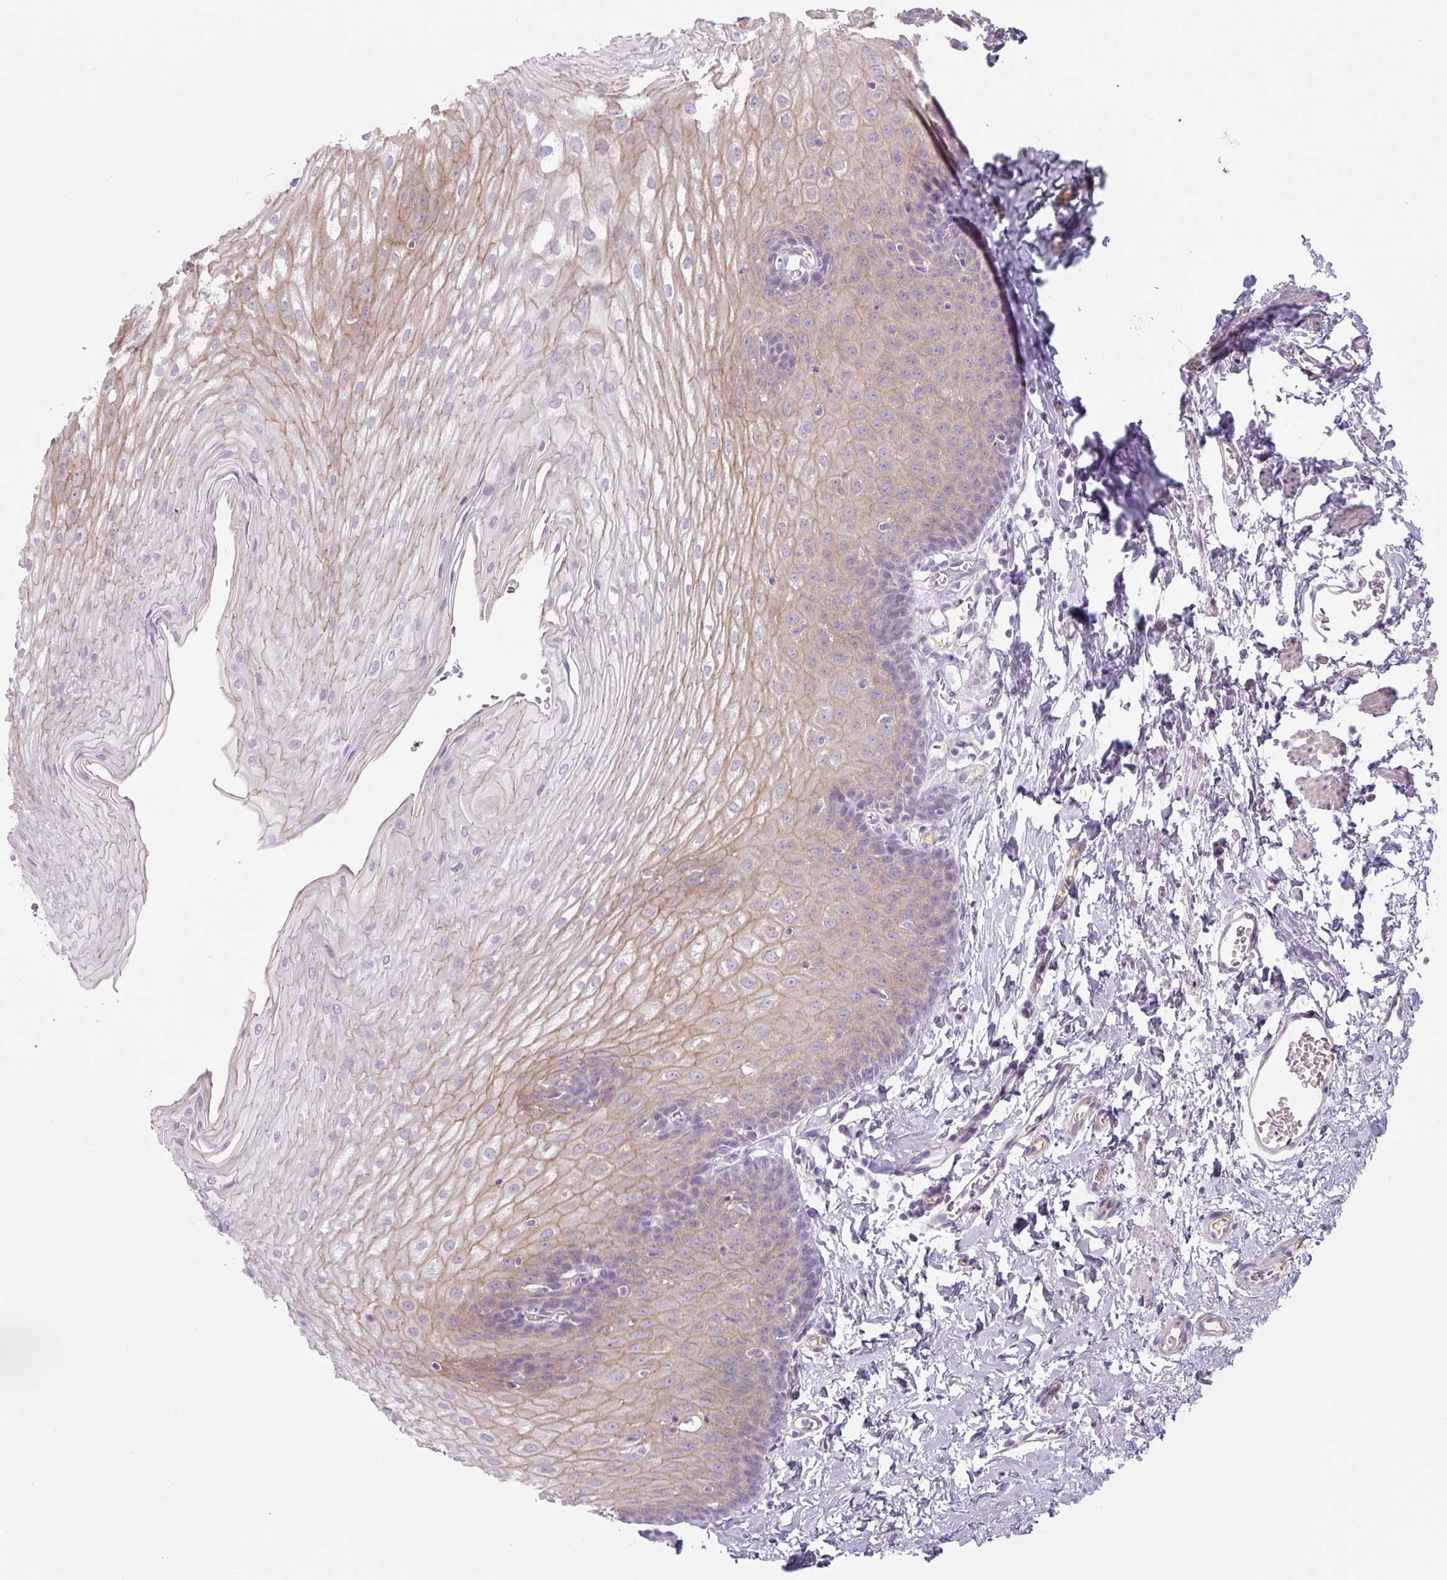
{"staining": {"intensity": "moderate", "quantity": "<25%", "location": "cytoplasmic/membranous,nuclear"}, "tissue": "esophagus", "cell_type": "Squamous epithelial cells", "image_type": "normal", "snomed": [{"axis": "morphology", "description": "Normal tissue, NOS"}, {"axis": "topography", "description": "Esophagus"}], "caption": "About <25% of squamous epithelial cells in normal human esophagus show moderate cytoplasmic/membranous,nuclear protein staining as visualized by brown immunohistochemical staining.", "gene": "PRM1", "patient": {"sex": "male", "age": 70}}